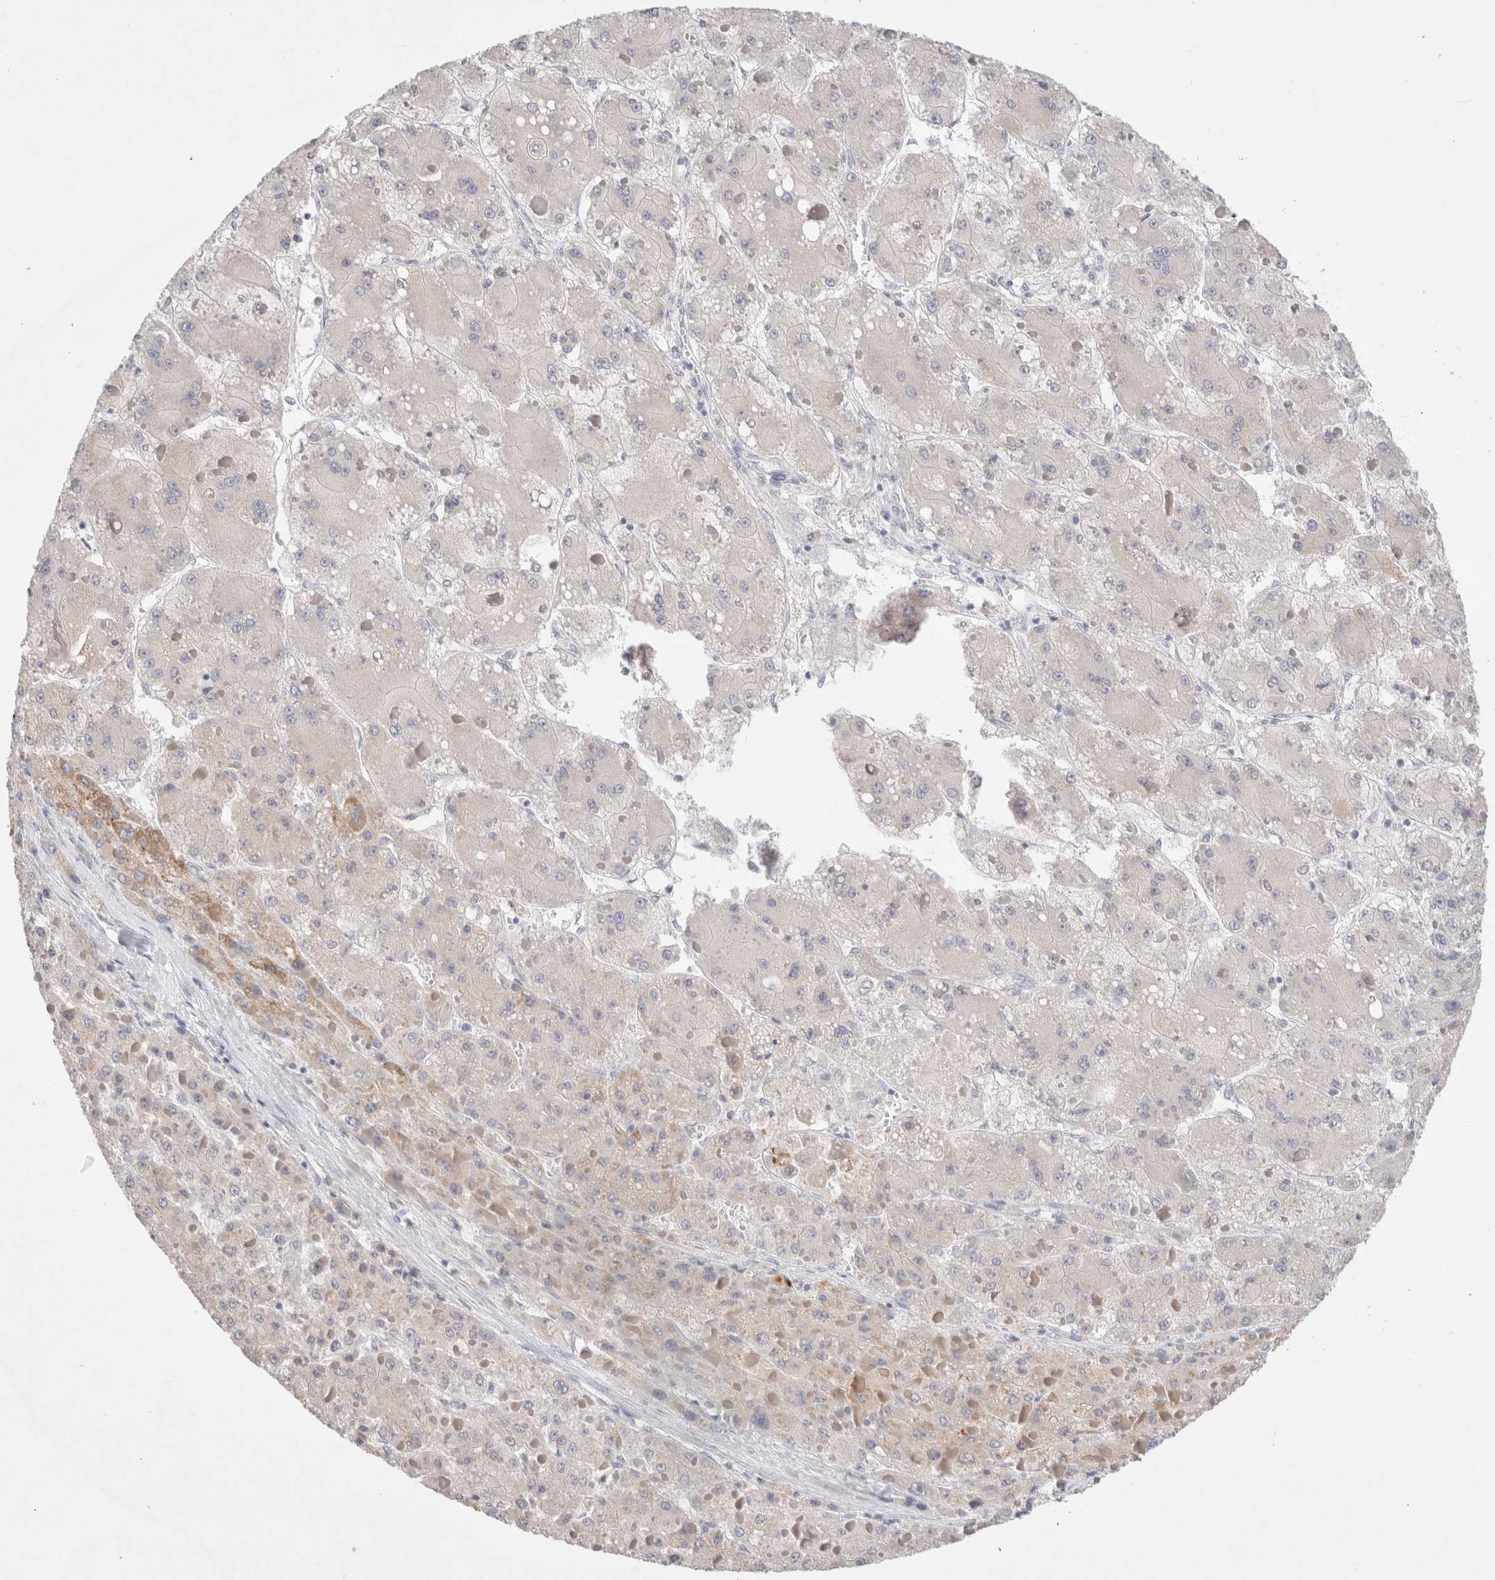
{"staining": {"intensity": "moderate", "quantity": "<25%", "location": "cytoplasmic/membranous"}, "tissue": "liver cancer", "cell_type": "Tumor cells", "image_type": "cancer", "snomed": [{"axis": "morphology", "description": "Carcinoma, Hepatocellular, NOS"}, {"axis": "topography", "description": "Liver"}], "caption": "Liver cancer (hepatocellular carcinoma) stained with immunohistochemistry exhibits moderate cytoplasmic/membranous positivity in approximately <25% of tumor cells.", "gene": "SPATA20", "patient": {"sex": "female", "age": 73}}